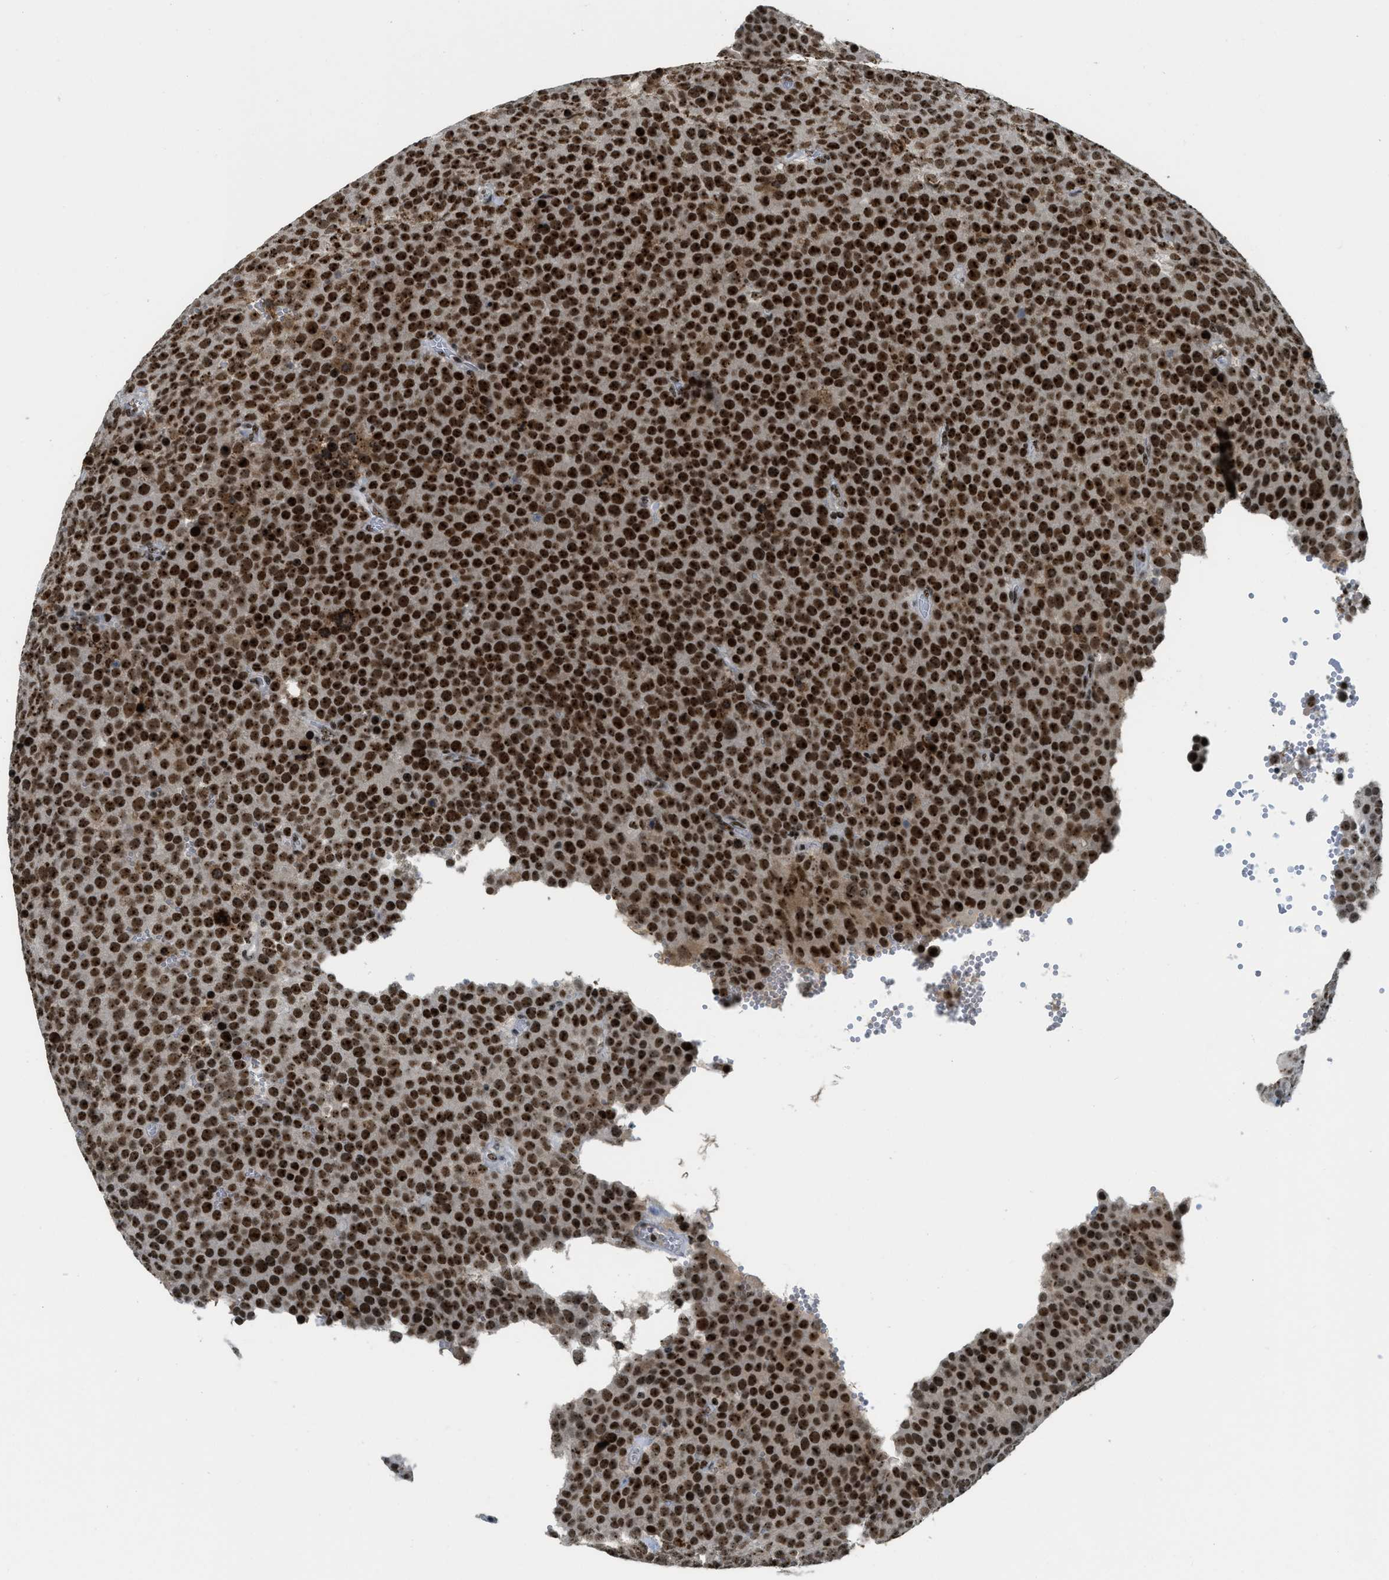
{"staining": {"intensity": "strong", "quantity": ">75%", "location": "nuclear"}, "tissue": "testis cancer", "cell_type": "Tumor cells", "image_type": "cancer", "snomed": [{"axis": "morphology", "description": "Normal tissue, NOS"}, {"axis": "morphology", "description": "Seminoma, NOS"}, {"axis": "topography", "description": "Testis"}], "caption": "Strong nuclear staining for a protein is identified in approximately >75% of tumor cells of testis cancer (seminoma) using IHC.", "gene": "URB1", "patient": {"sex": "male", "age": 71}}